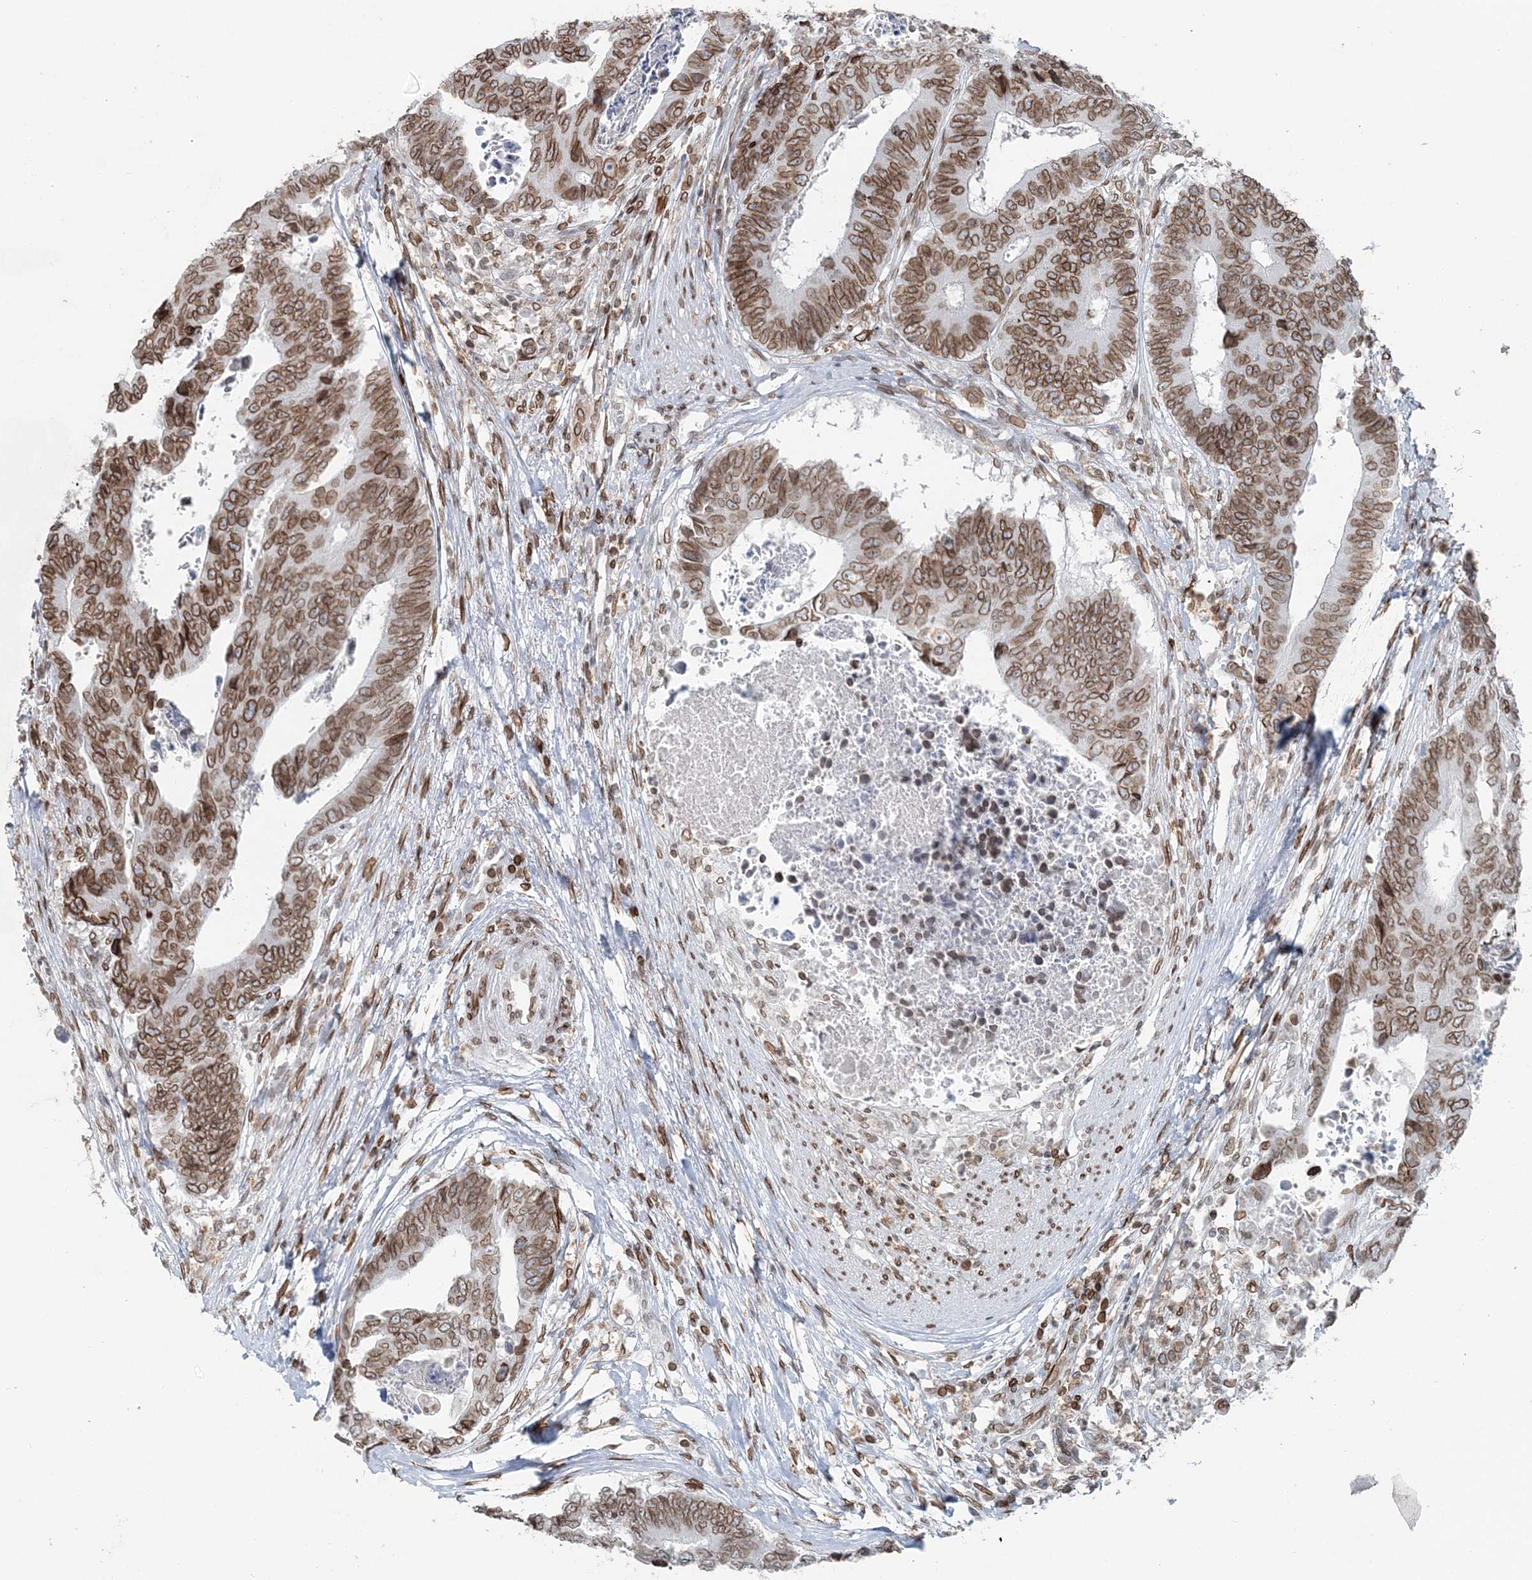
{"staining": {"intensity": "moderate", "quantity": ">75%", "location": "cytoplasmic/membranous,nuclear"}, "tissue": "colorectal cancer", "cell_type": "Tumor cells", "image_type": "cancer", "snomed": [{"axis": "morphology", "description": "Adenocarcinoma, NOS"}, {"axis": "topography", "description": "Rectum"}], "caption": "DAB immunohistochemical staining of colorectal cancer (adenocarcinoma) shows moderate cytoplasmic/membranous and nuclear protein expression in about >75% of tumor cells.", "gene": "GJD4", "patient": {"sex": "male", "age": 84}}